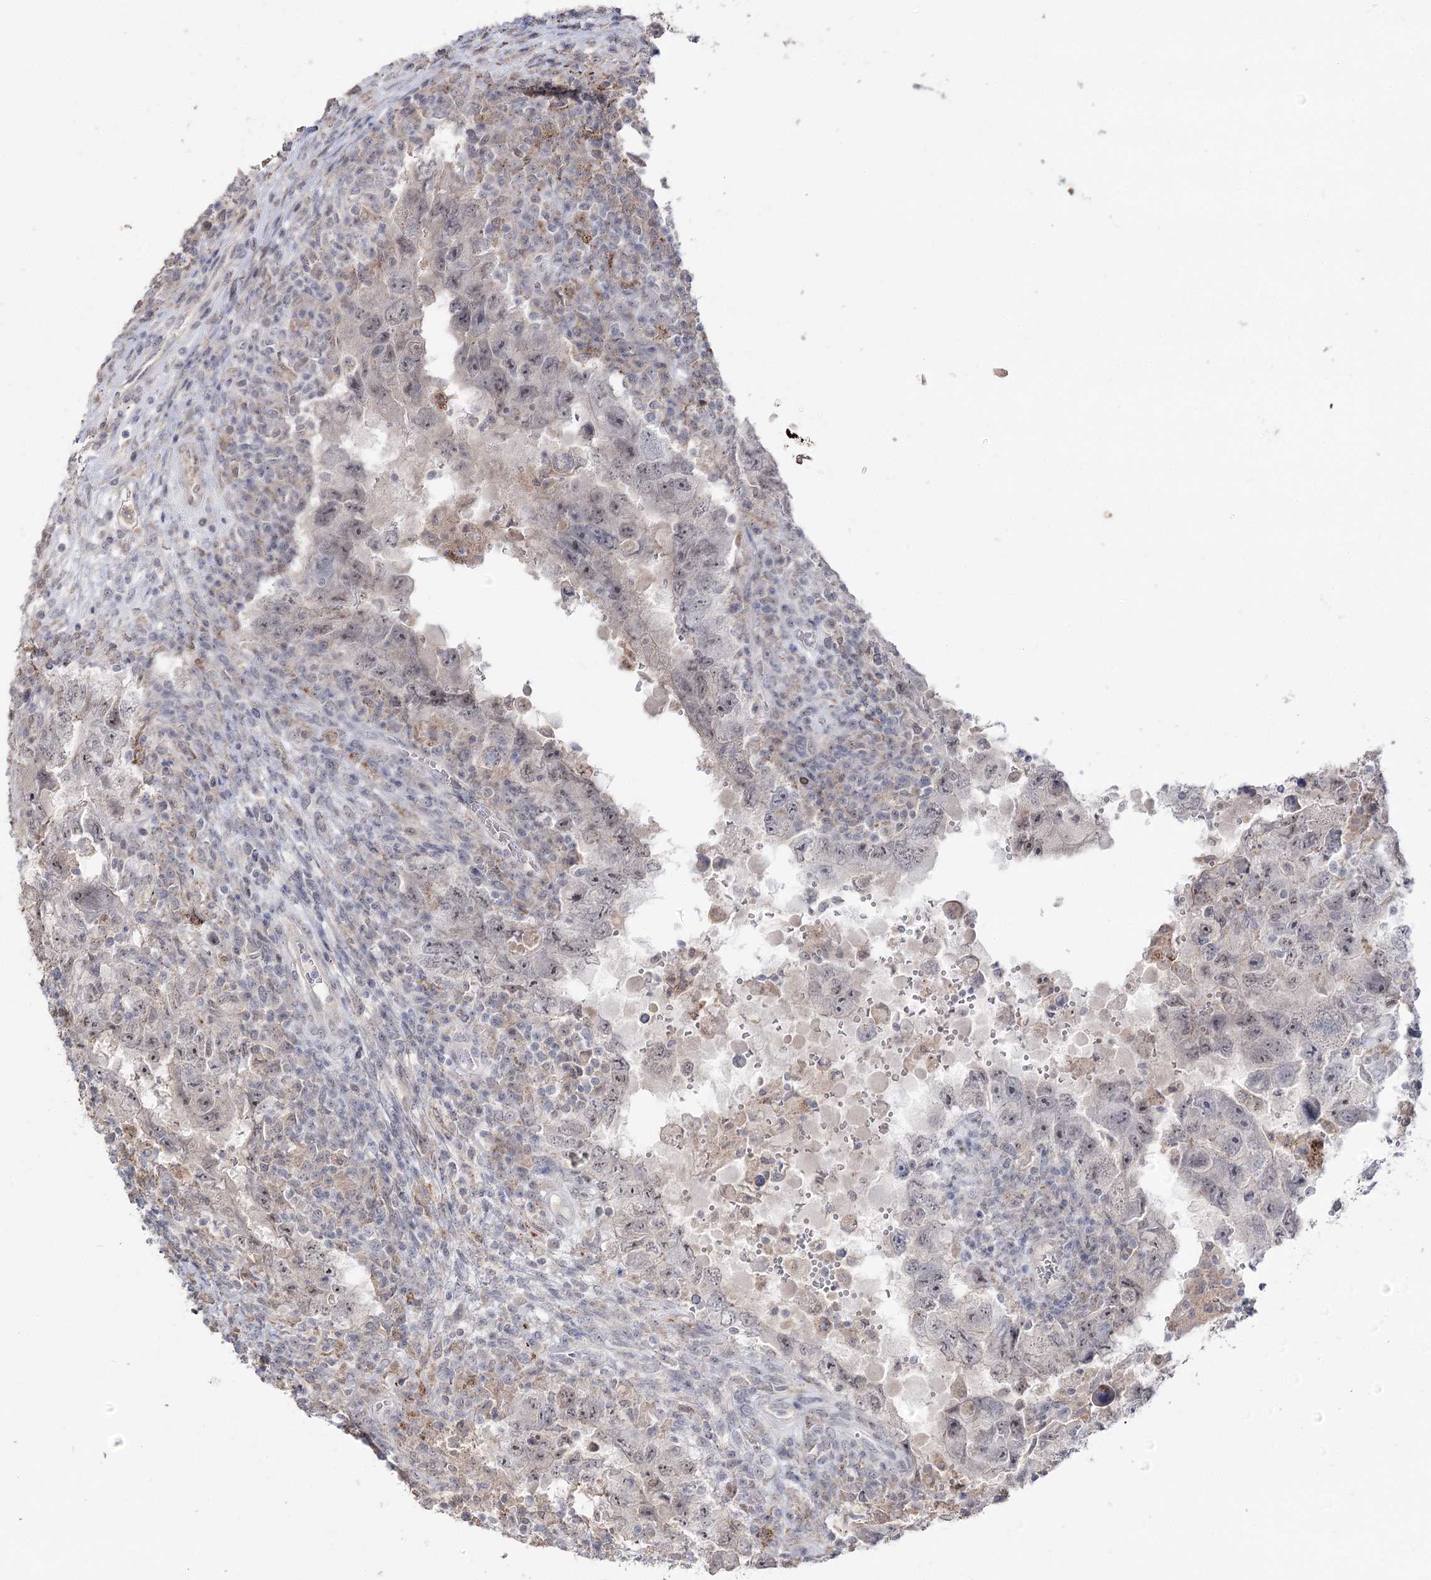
{"staining": {"intensity": "negative", "quantity": "none", "location": "none"}, "tissue": "testis cancer", "cell_type": "Tumor cells", "image_type": "cancer", "snomed": [{"axis": "morphology", "description": "Carcinoma, Embryonal, NOS"}, {"axis": "topography", "description": "Testis"}], "caption": "A micrograph of human testis embryonal carcinoma is negative for staining in tumor cells.", "gene": "ZSCAN23", "patient": {"sex": "male", "age": 26}}